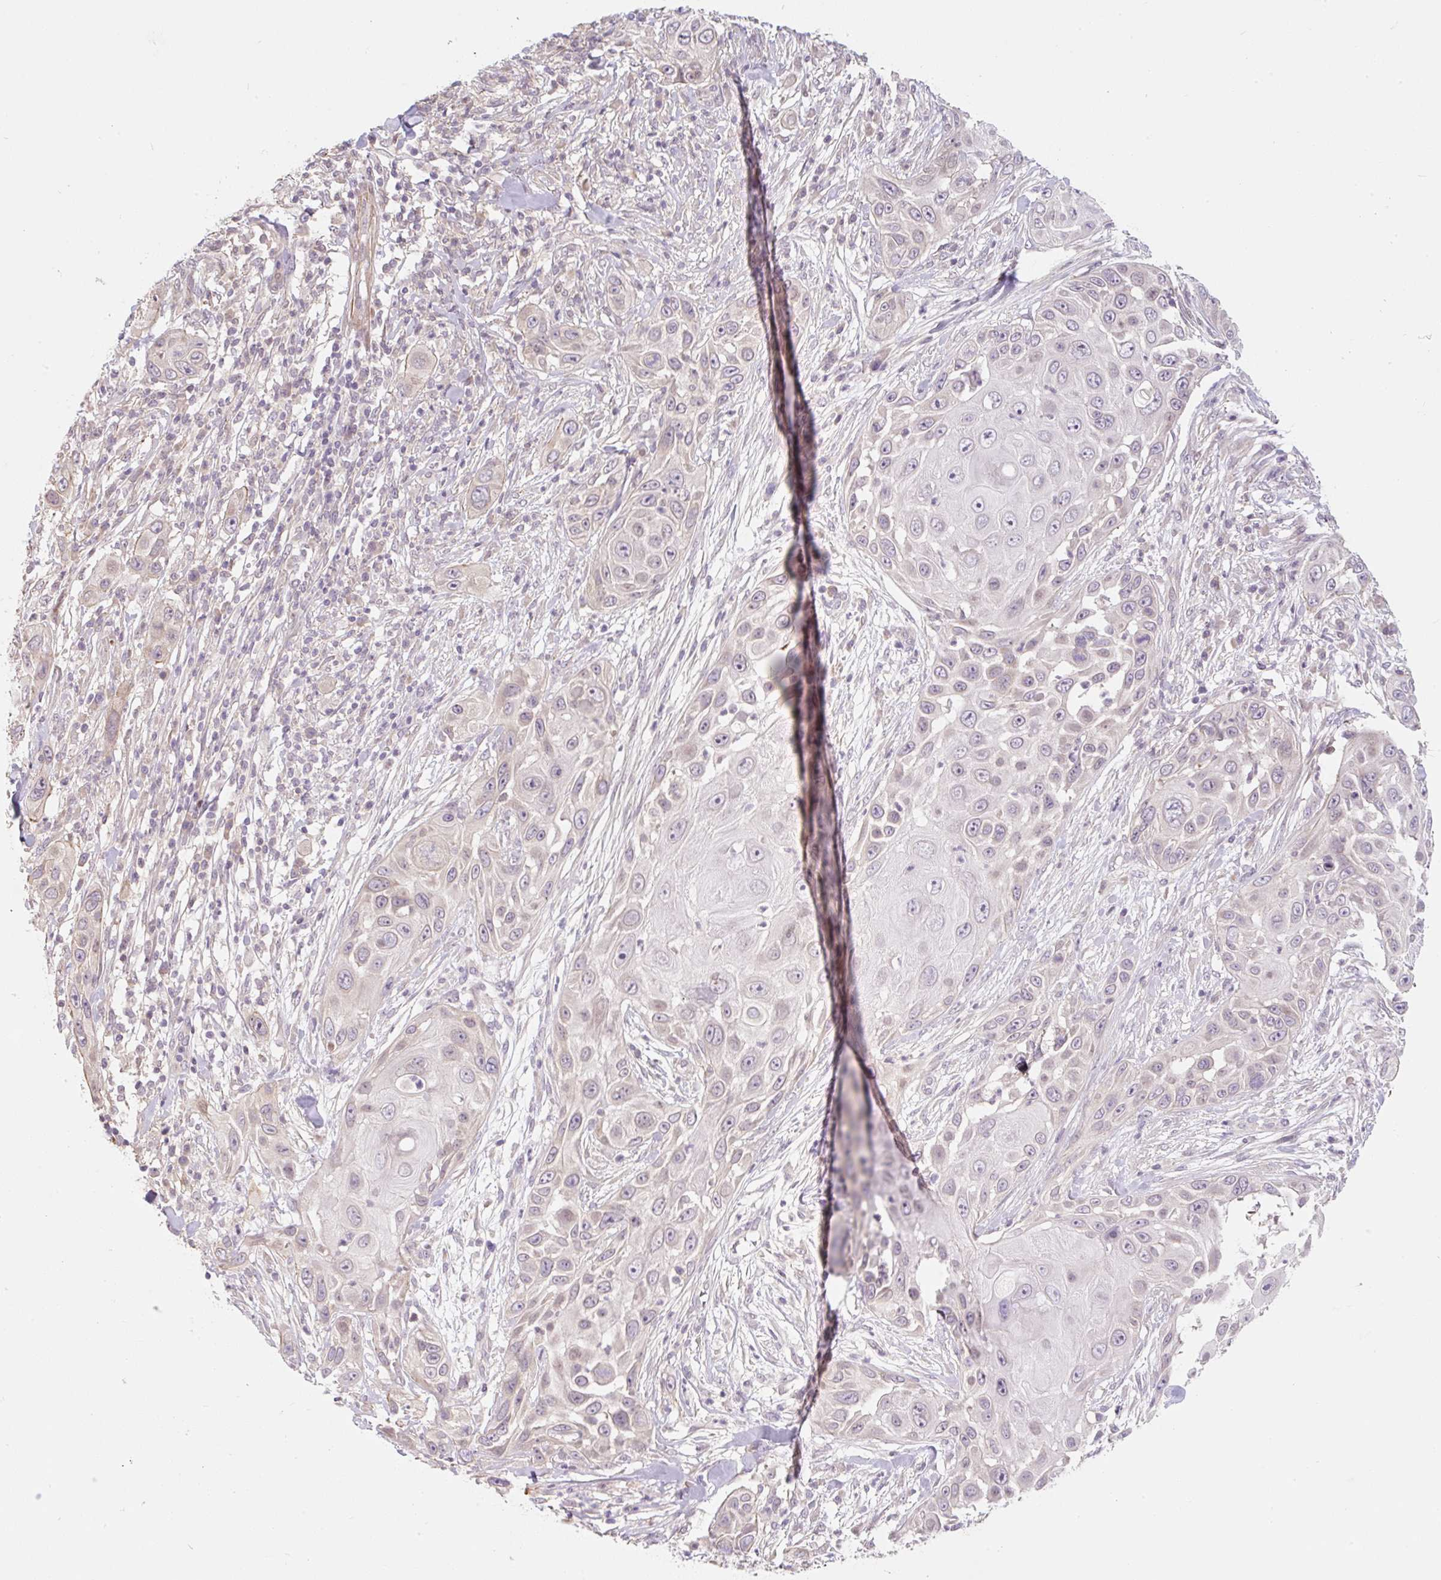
{"staining": {"intensity": "negative", "quantity": "none", "location": "none"}, "tissue": "skin cancer", "cell_type": "Tumor cells", "image_type": "cancer", "snomed": [{"axis": "morphology", "description": "Squamous cell carcinoma, NOS"}, {"axis": "topography", "description": "Skin"}], "caption": "The immunohistochemistry photomicrograph has no significant staining in tumor cells of squamous cell carcinoma (skin) tissue.", "gene": "EMC10", "patient": {"sex": "female", "age": 44}}